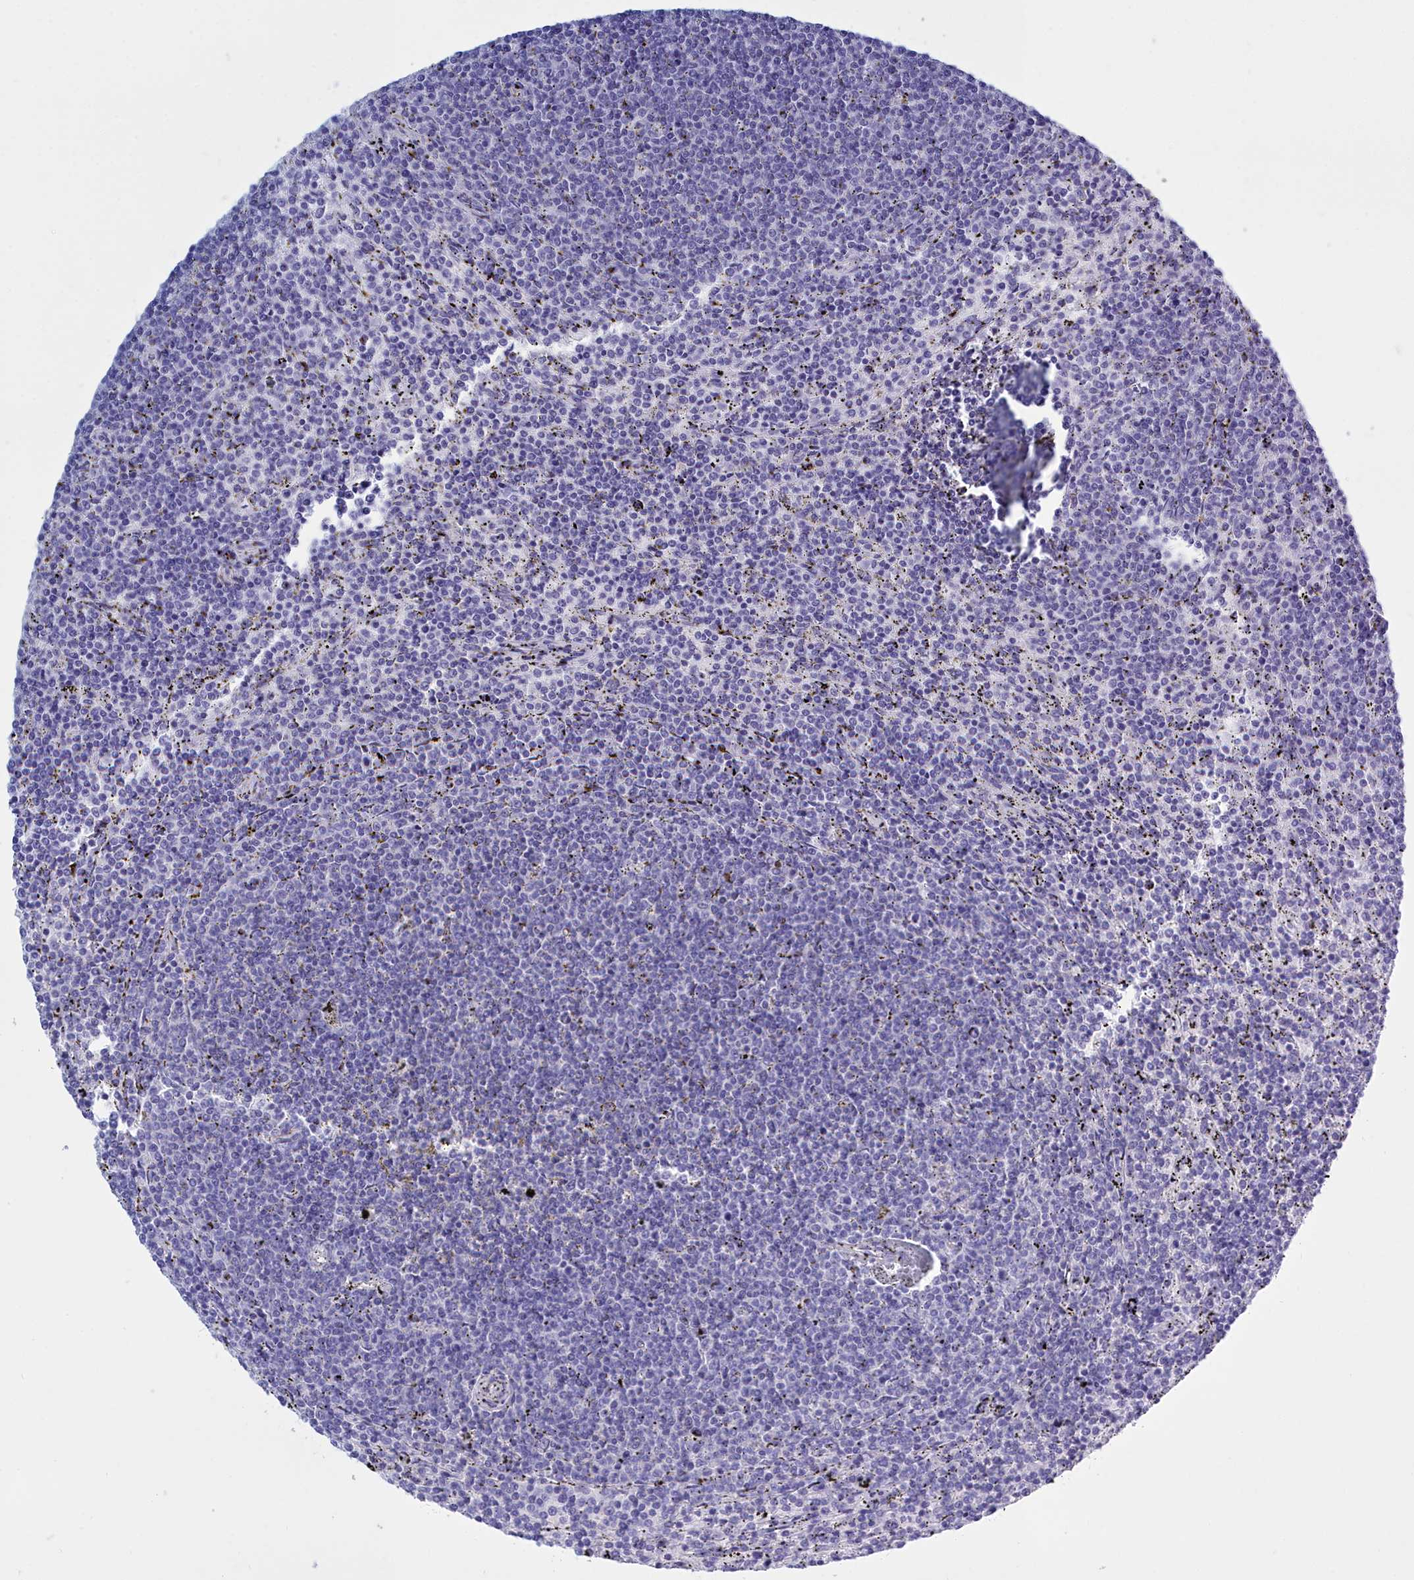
{"staining": {"intensity": "negative", "quantity": "none", "location": "none"}, "tissue": "lymphoma", "cell_type": "Tumor cells", "image_type": "cancer", "snomed": [{"axis": "morphology", "description": "Malignant lymphoma, non-Hodgkin's type, Low grade"}, {"axis": "topography", "description": "Spleen"}], "caption": "This is an IHC photomicrograph of malignant lymphoma, non-Hodgkin's type (low-grade). There is no staining in tumor cells.", "gene": "TMEM97", "patient": {"sex": "female", "age": 50}}